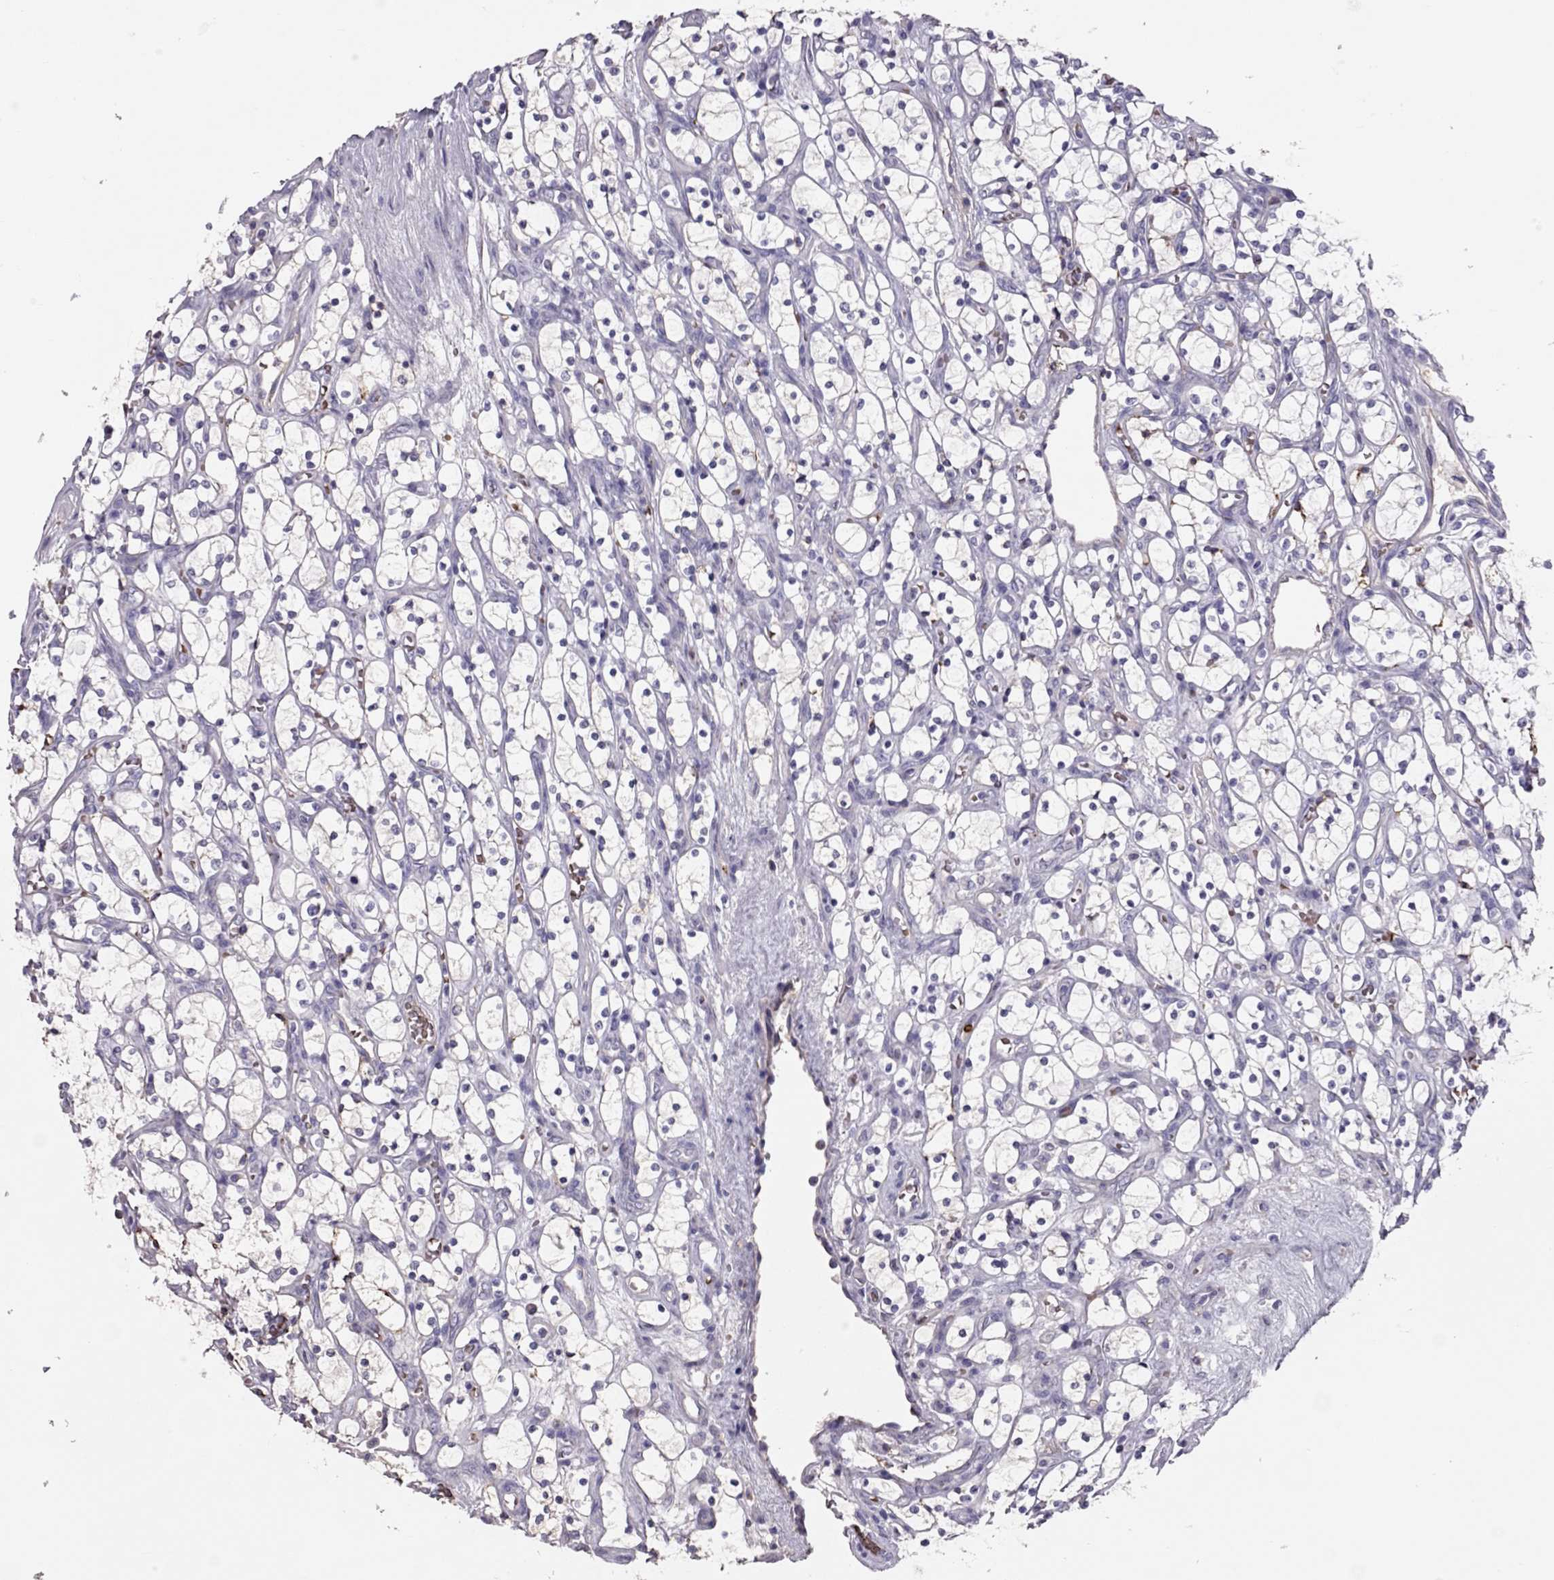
{"staining": {"intensity": "negative", "quantity": "none", "location": "none"}, "tissue": "renal cancer", "cell_type": "Tumor cells", "image_type": "cancer", "snomed": [{"axis": "morphology", "description": "Adenocarcinoma, NOS"}, {"axis": "topography", "description": "Kidney"}], "caption": "A high-resolution micrograph shows immunohistochemistry staining of renal adenocarcinoma, which reveals no significant staining in tumor cells.", "gene": "RHD", "patient": {"sex": "female", "age": 69}}